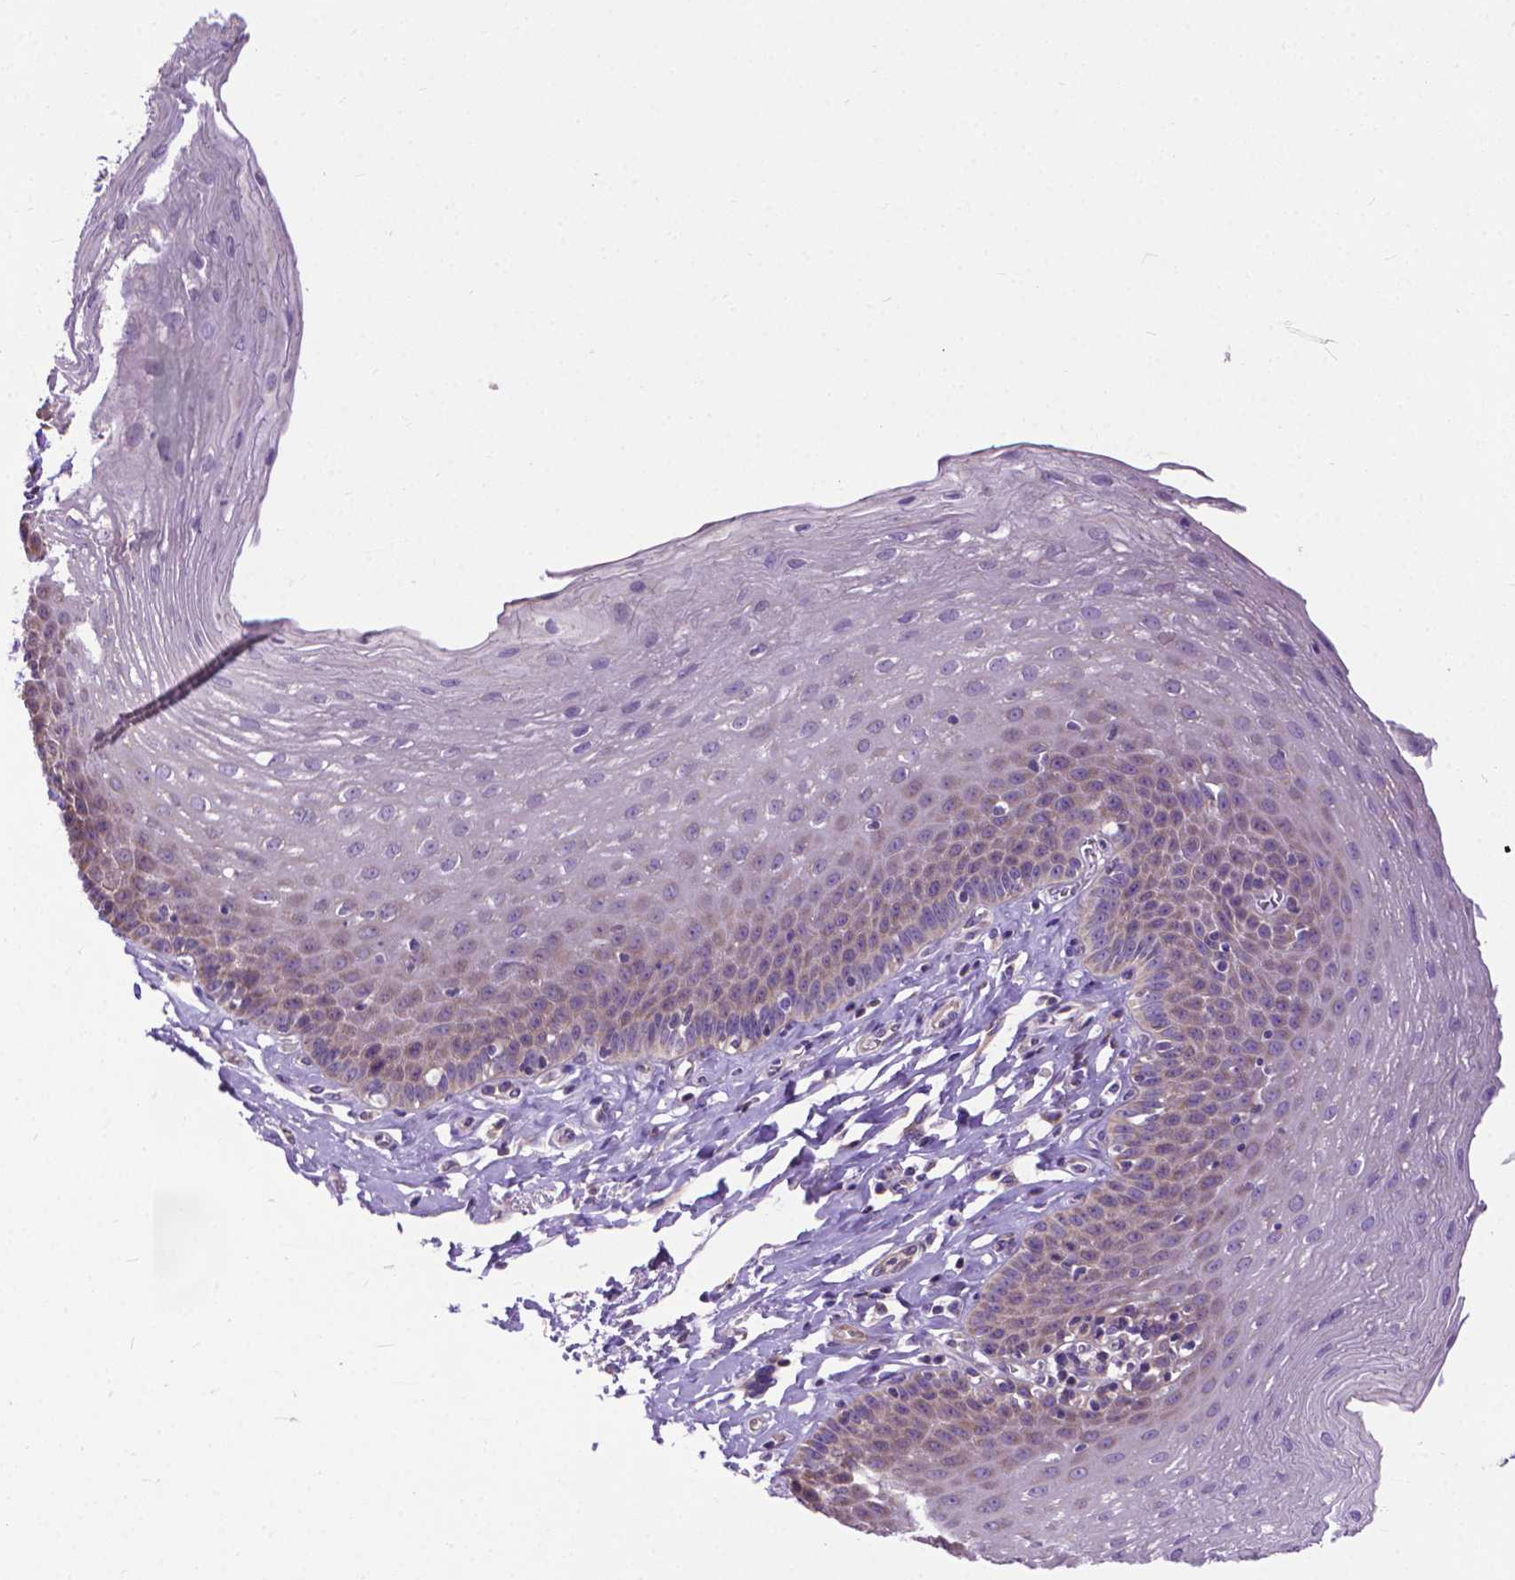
{"staining": {"intensity": "negative", "quantity": "none", "location": "none"}, "tissue": "esophagus", "cell_type": "Squamous epithelial cells", "image_type": "normal", "snomed": [{"axis": "morphology", "description": "Normal tissue, NOS"}, {"axis": "topography", "description": "Esophagus"}], "caption": "IHC photomicrograph of normal esophagus: human esophagus stained with DAB reveals no significant protein staining in squamous epithelial cells.", "gene": "SYN1", "patient": {"sex": "female", "age": 81}}